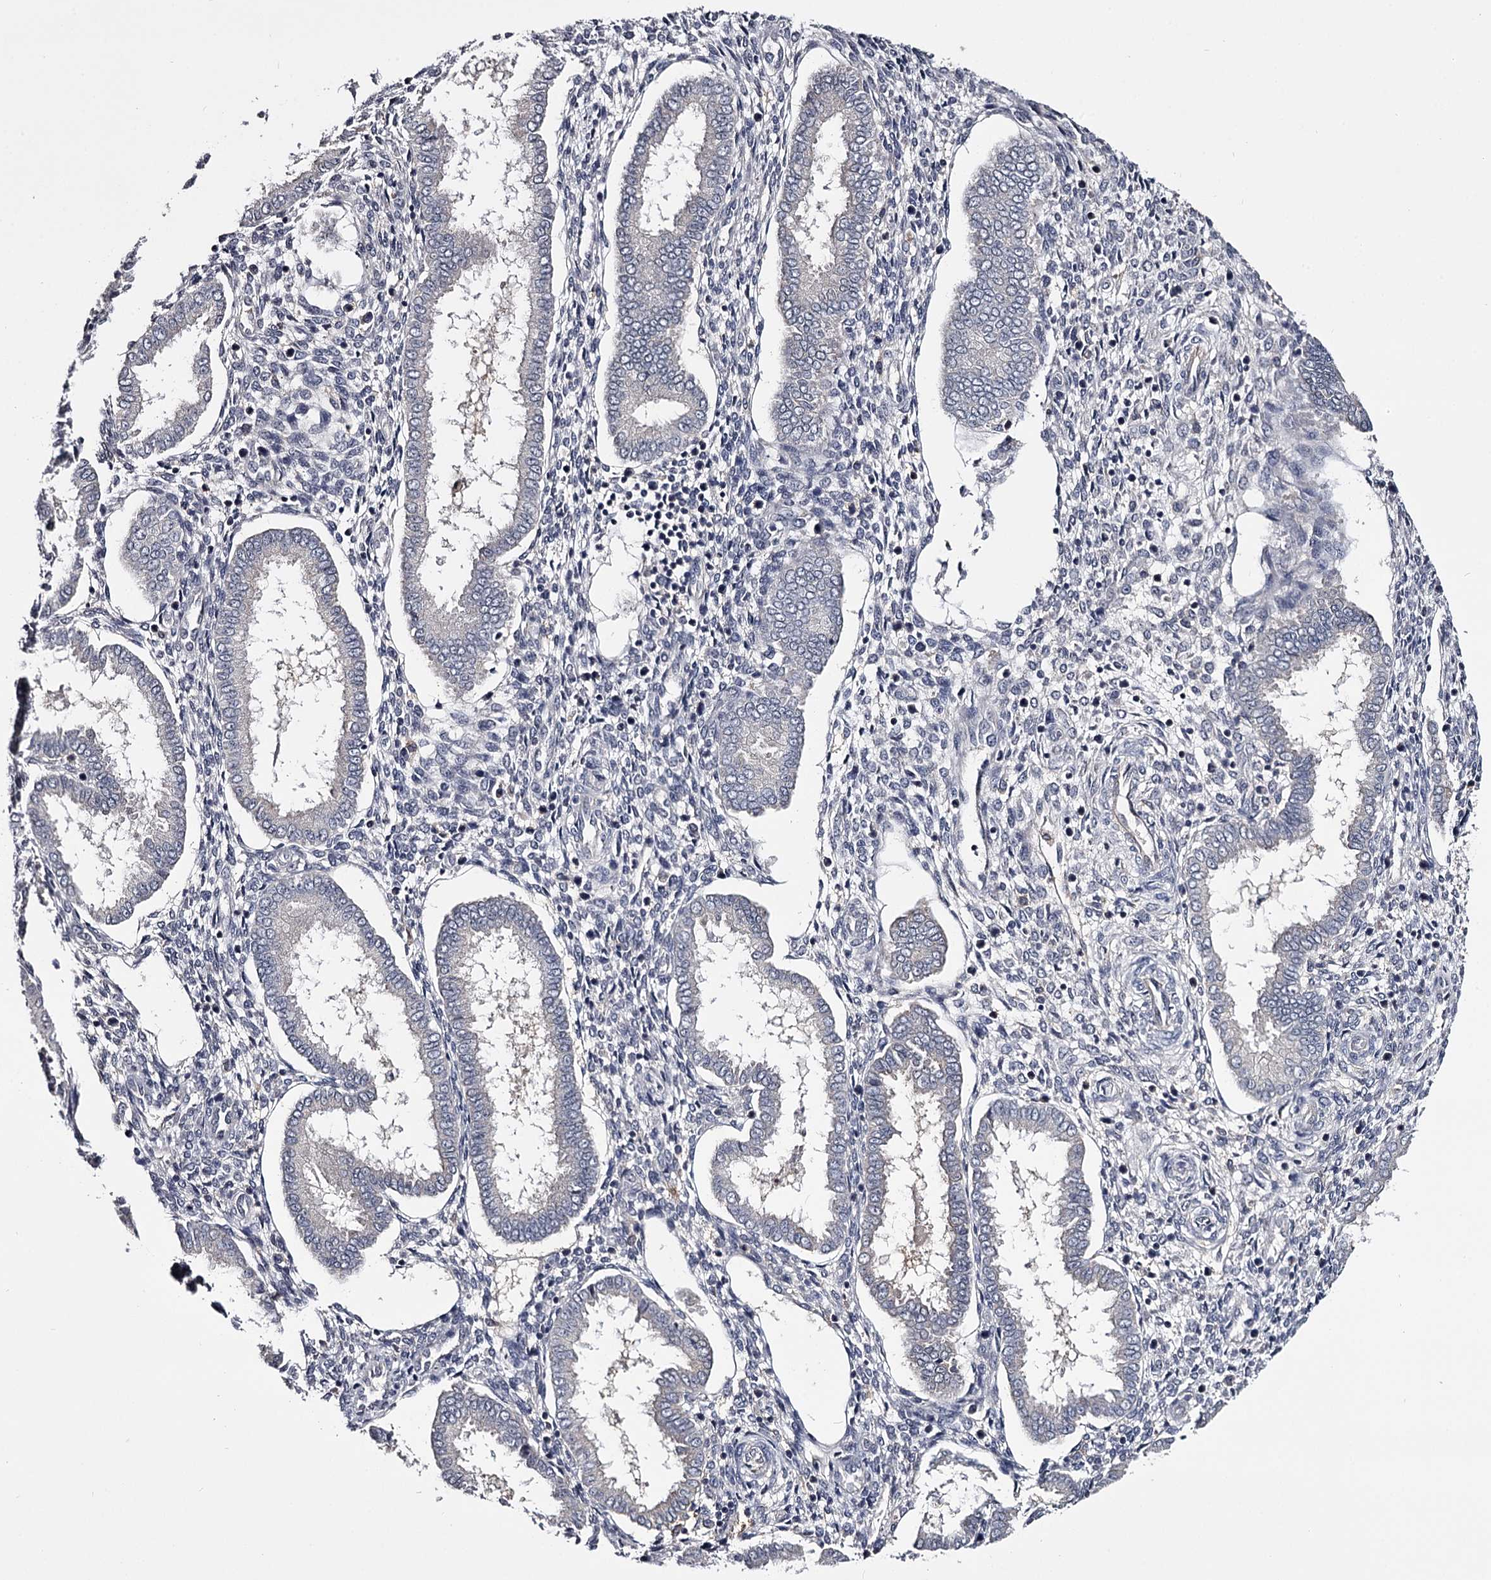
{"staining": {"intensity": "negative", "quantity": "none", "location": "none"}, "tissue": "endometrium", "cell_type": "Cells in endometrial stroma", "image_type": "normal", "snomed": [{"axis": "morphology", "description": "Normal tissue, NOS"}, {"axis": "topography", "description": "Endometrium"}], "caption": "An immunohistochemistry histopathology image of unremarkable endometrium is shown. There is no staining in cells in endometrial stroma of endometrium.", "gene": "GSTO1", "patient": {"sex": "female", "age": 24}}